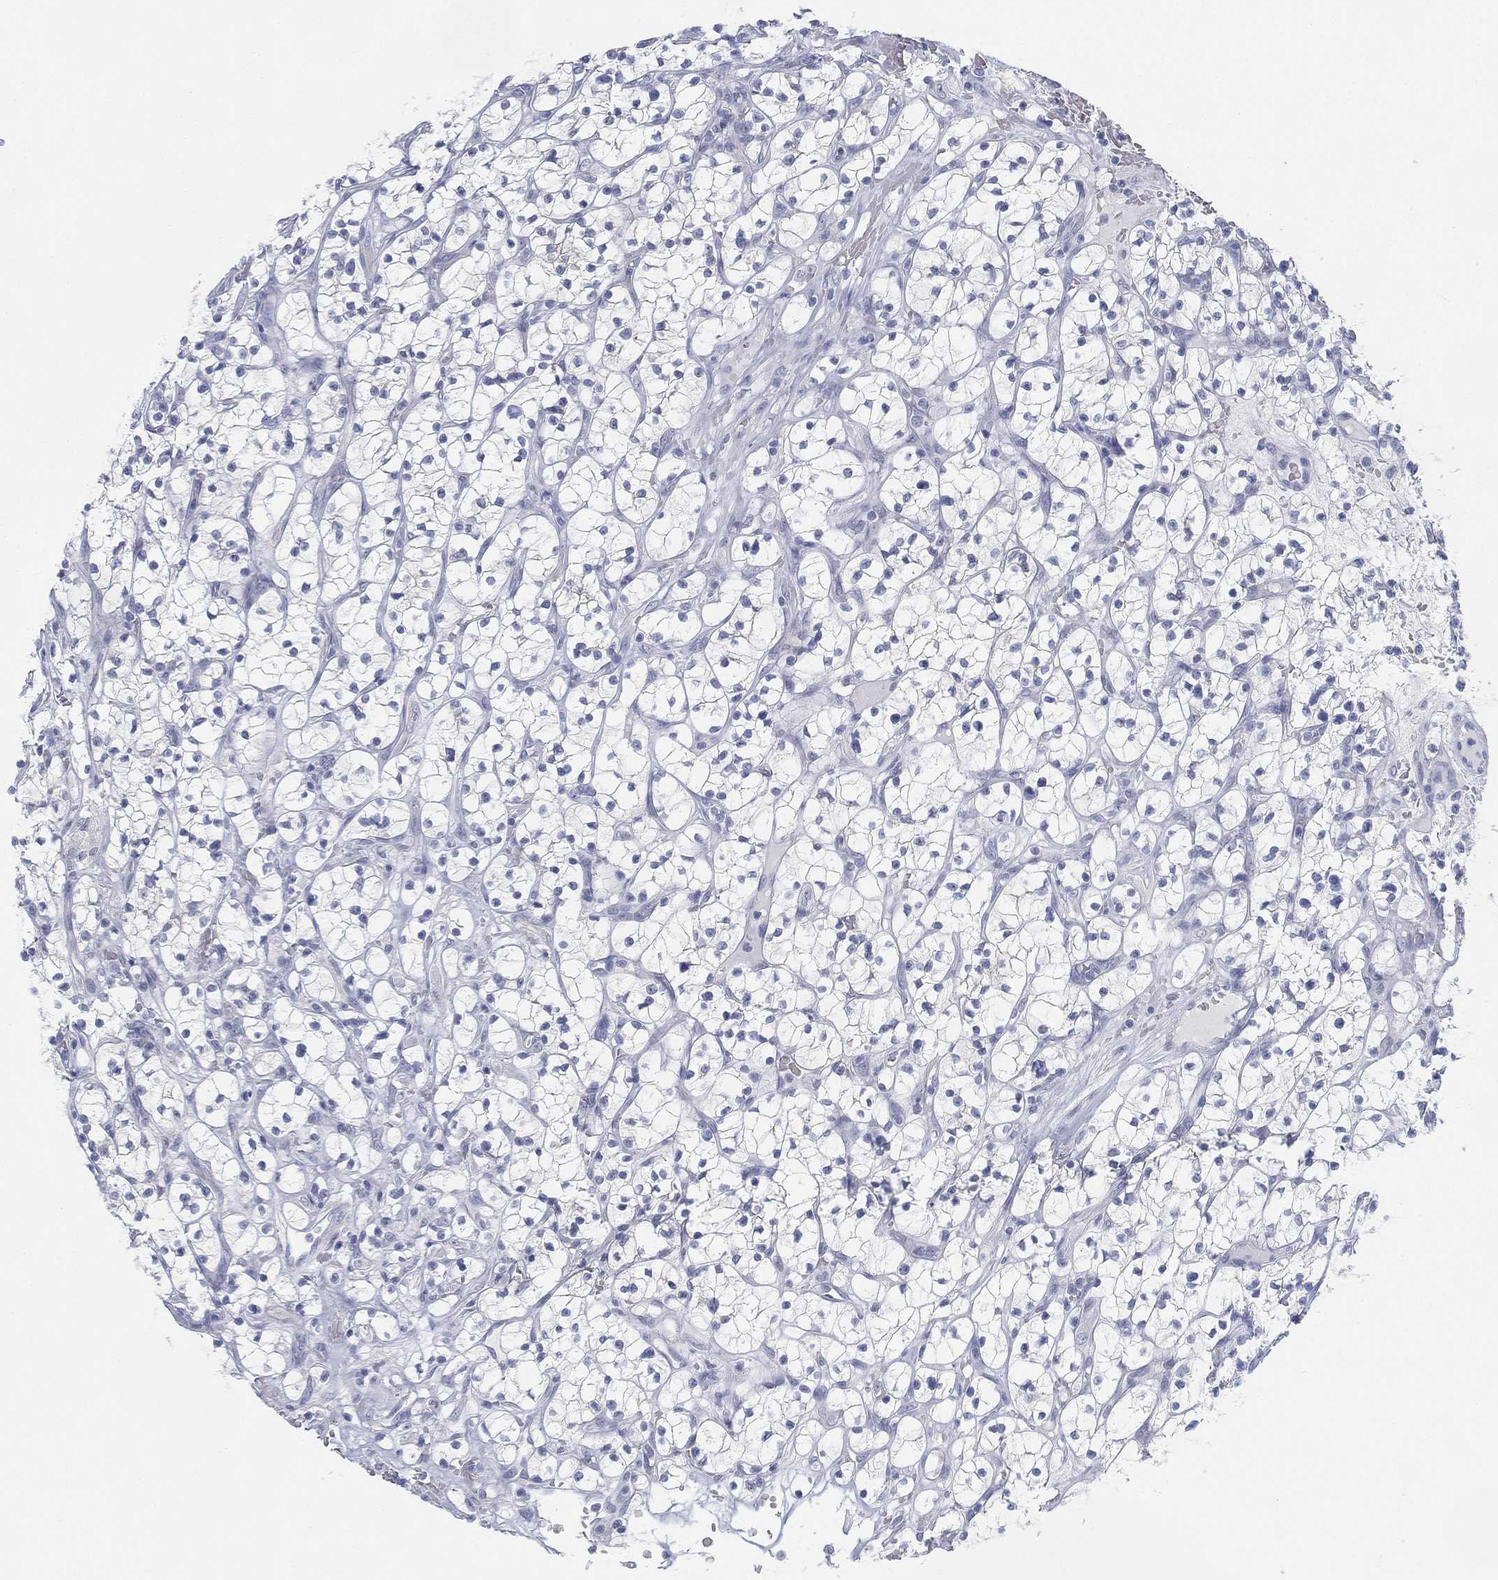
{"staining": {"intensity": "negative", "quantity": "none", "location": "none"}, "tissue": "renal cancer", "cell_type": "Tumor cells", "image_type": "cancer", "snomed": [{"axis": "morphology", "description": "Adenocarcinoma, NOS"}, {"axis": "topography", "description": "Kidney"}], "caption": "Immunohistochemical staining of human renal cancer displays no significant expression in tumor cells.", "gene": "GCNA", "patient": {"sex": "female", "age": 64}}